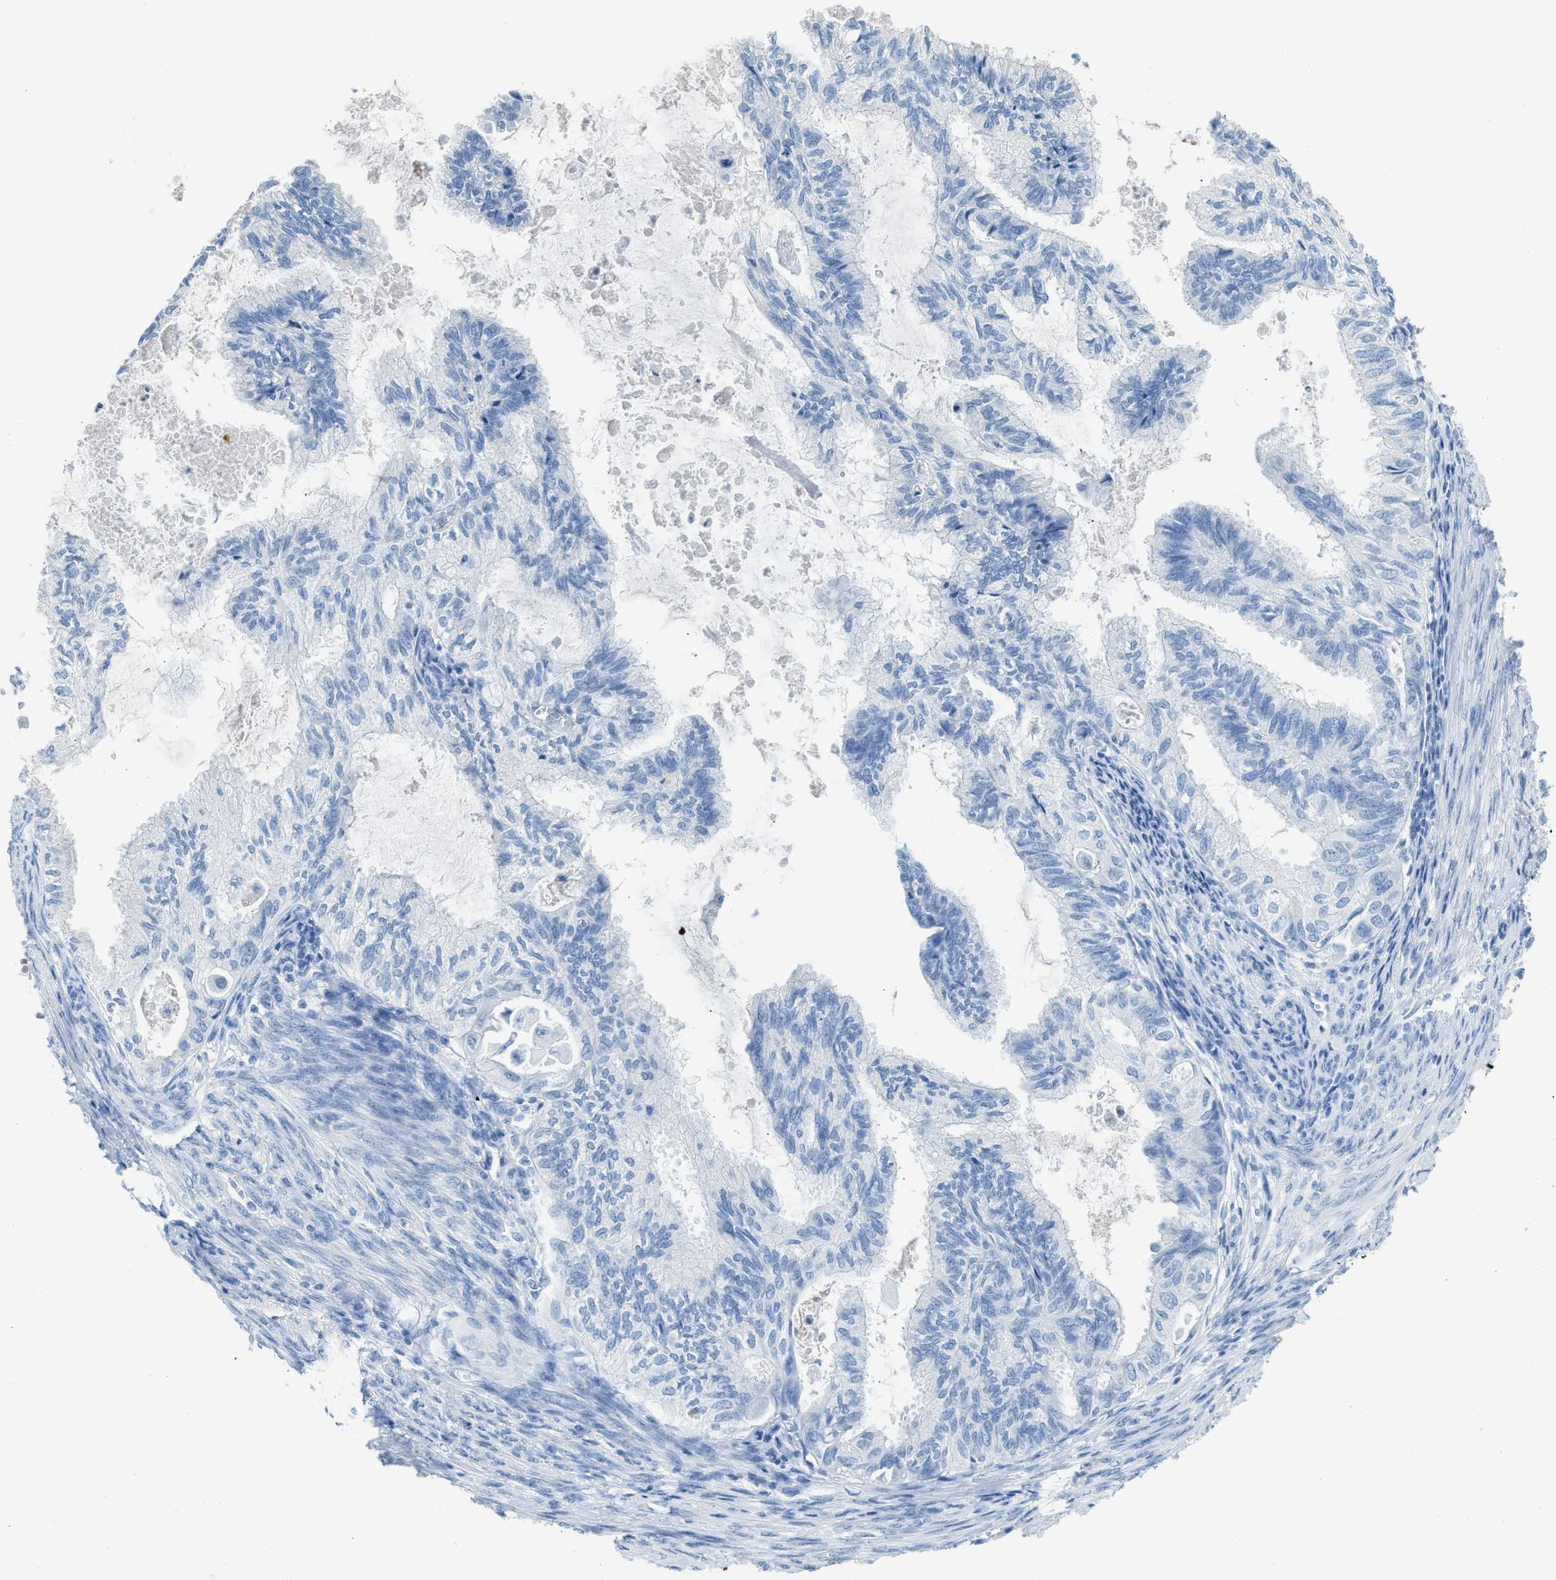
{"staining": {"intensity": "negative", "quantity": "none", "location": "none"}, "tissue": "cervical cancer", "cell_type": "Tumor cells", "image_type": "cancer", "snomed": [{"axis": "morphology", "description": "Normal tissue, NOS"}, {"axis": "morphology", "description": "Adenocarcinoma, NOS"}, {"axis": "topography", "description": "Cervix"}, {"axis": "topography", "description": "Endometrium"}], "caption": "Adenocarcinoma (cervical) was stained to show a protein in brown. There is no significant staining in tumor cells.", "gene": "FAIM2", "patient": {"sex": "female", "age": 86}}